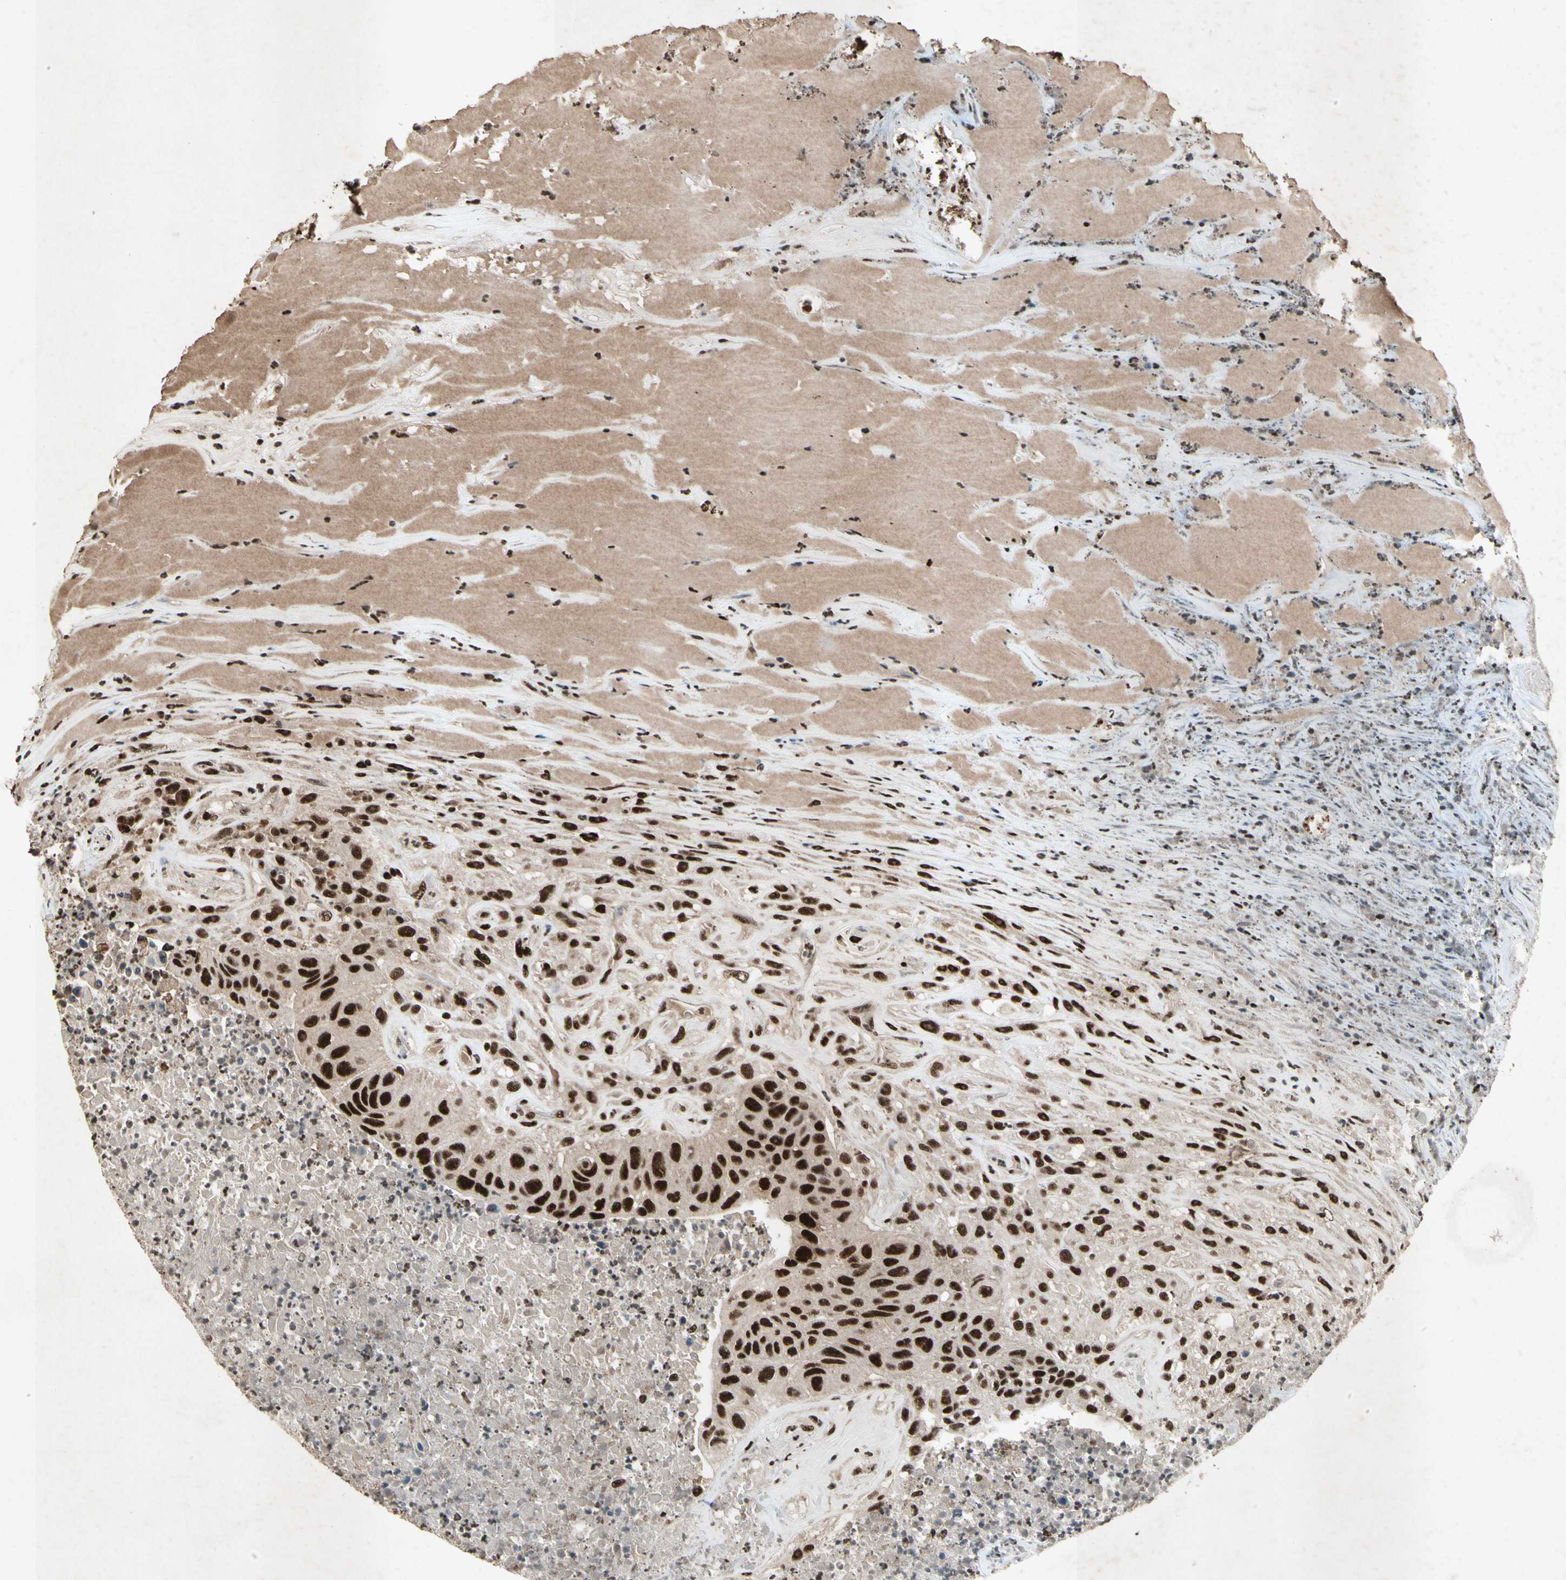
{"staining": {"intensity": "strong", "quantity": ">75%", "location": "nuclear"}, "tissue": "urothelial cancer", "cell_type": "Tumor cells", "image_type": "cancer", "snomed": [{"axis": "morphology", "description": "Urothelial carcinoma, High grade"}, {"axis": "topography", "description": "Urinary bladder"}], "caption": "Immunohistochemistry (IHC) staining of urothelial cancer, which displays high levels of strong nuclear positivity in approximately >75% of tumor cells indicating strong nuclear protein expression. The staining was performed using DAB (brown) for protein detection and nuclei were counterstained in hematoxylin (blue).", "gene": "TBX2", "patient": {"sex": "male", "age": 66}}